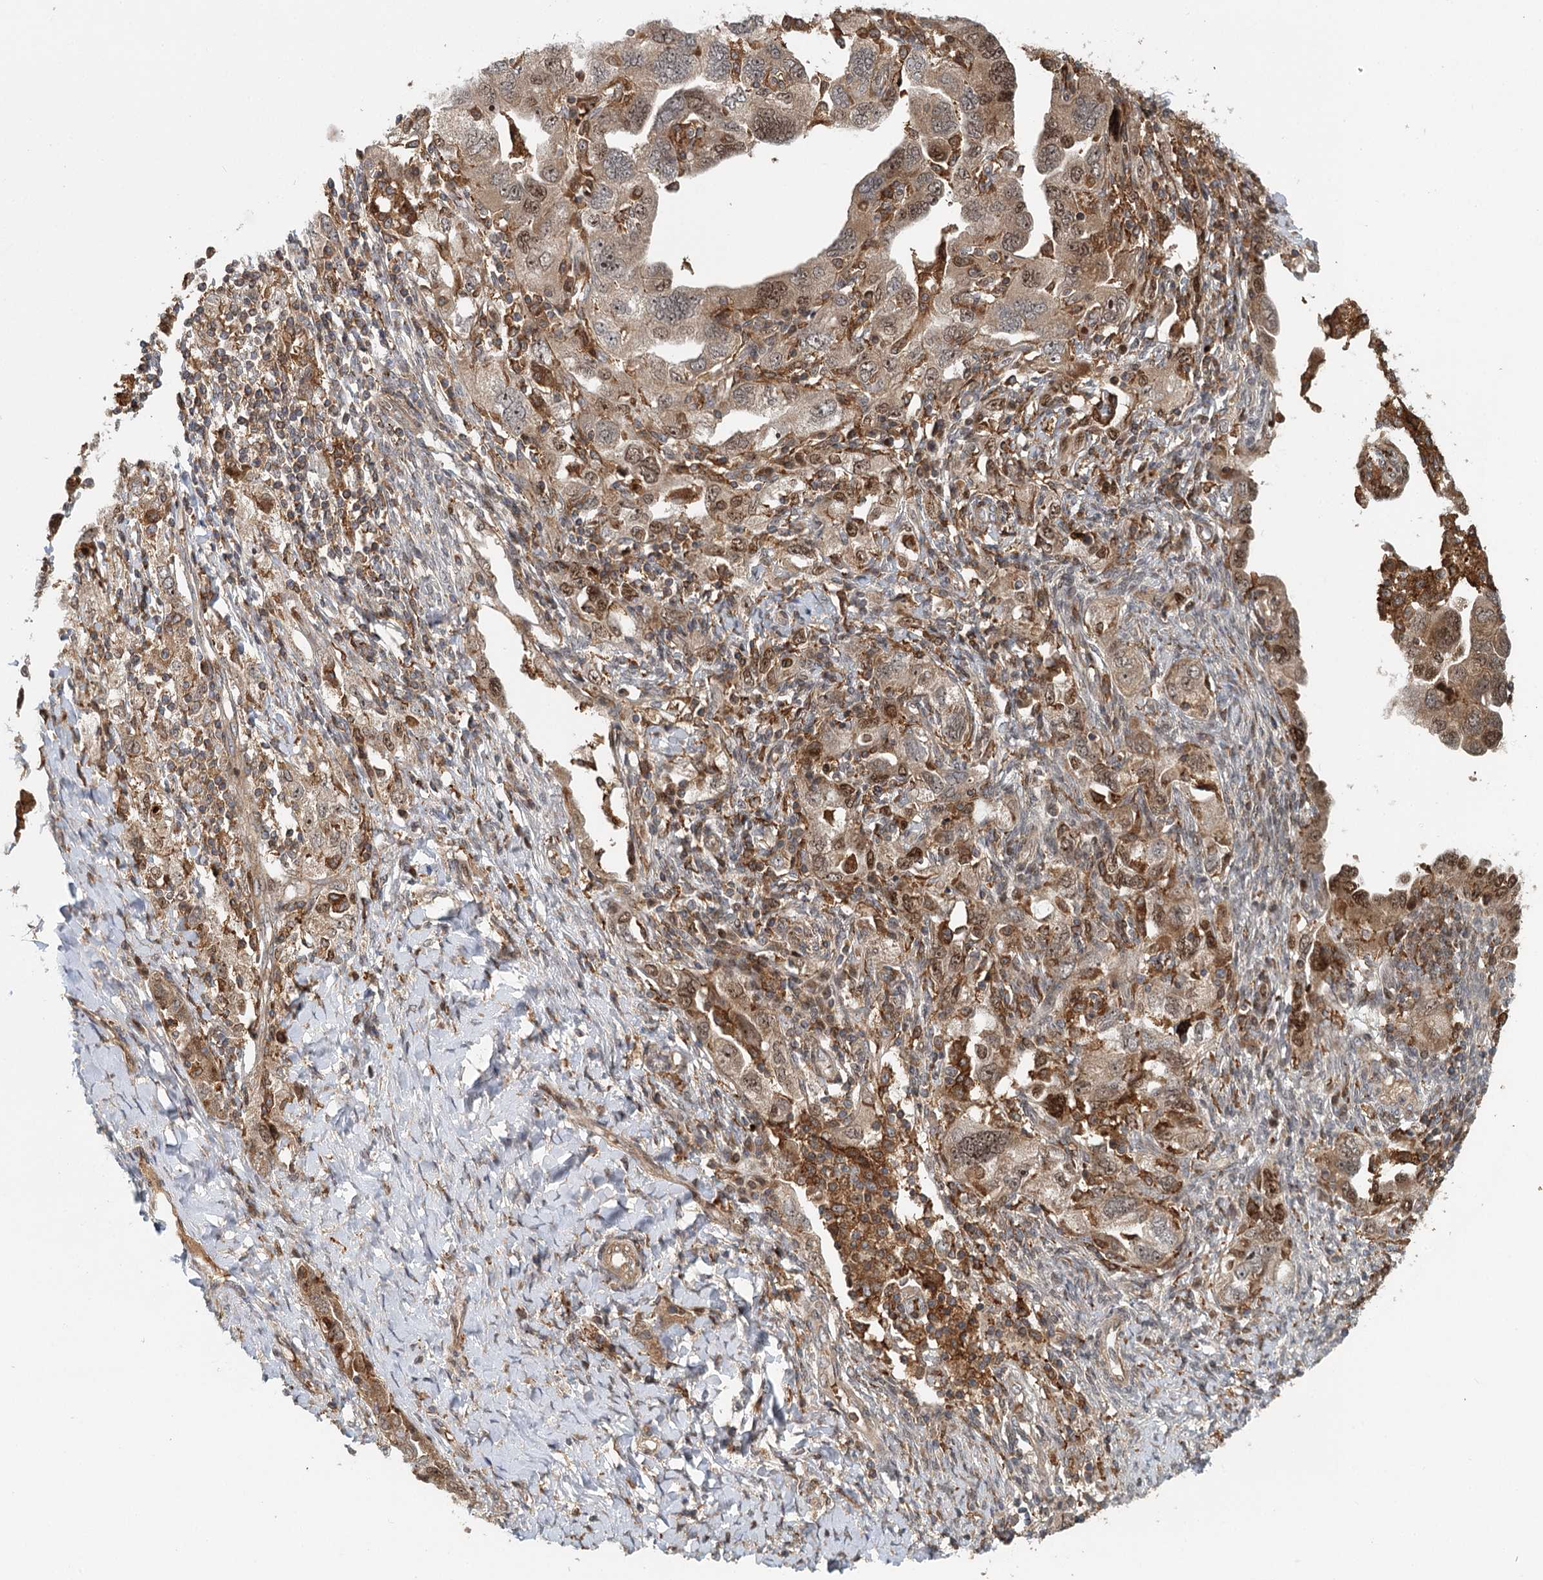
{"staining": {"intensity": "moderate", "quantity": ">75%", "location": "cytoplasmic/membranous"}, "tissue": "ovarian cancer", "cell_type": "Tumor cells", "image_type": "cancer", "snomed": [{"axis": "morphology", "description": "Carcinoma, NOS"}, {"axis": "morphology", "description": "Cystadenocarcinoma, serous, NOS"}, {"axis": "topography", "description": "Ovary"}], "caption": "A brown stain highlights moderate cytoplasmic/membranous expression of a protein in ovarian cancer tumor cells. Using DAB (brown) and hematoxylin (blue) stains, captured at high magnification using brightfield microscopy.", "gene": "RNF111", "patient": {"sex": "female", "age": 69}}